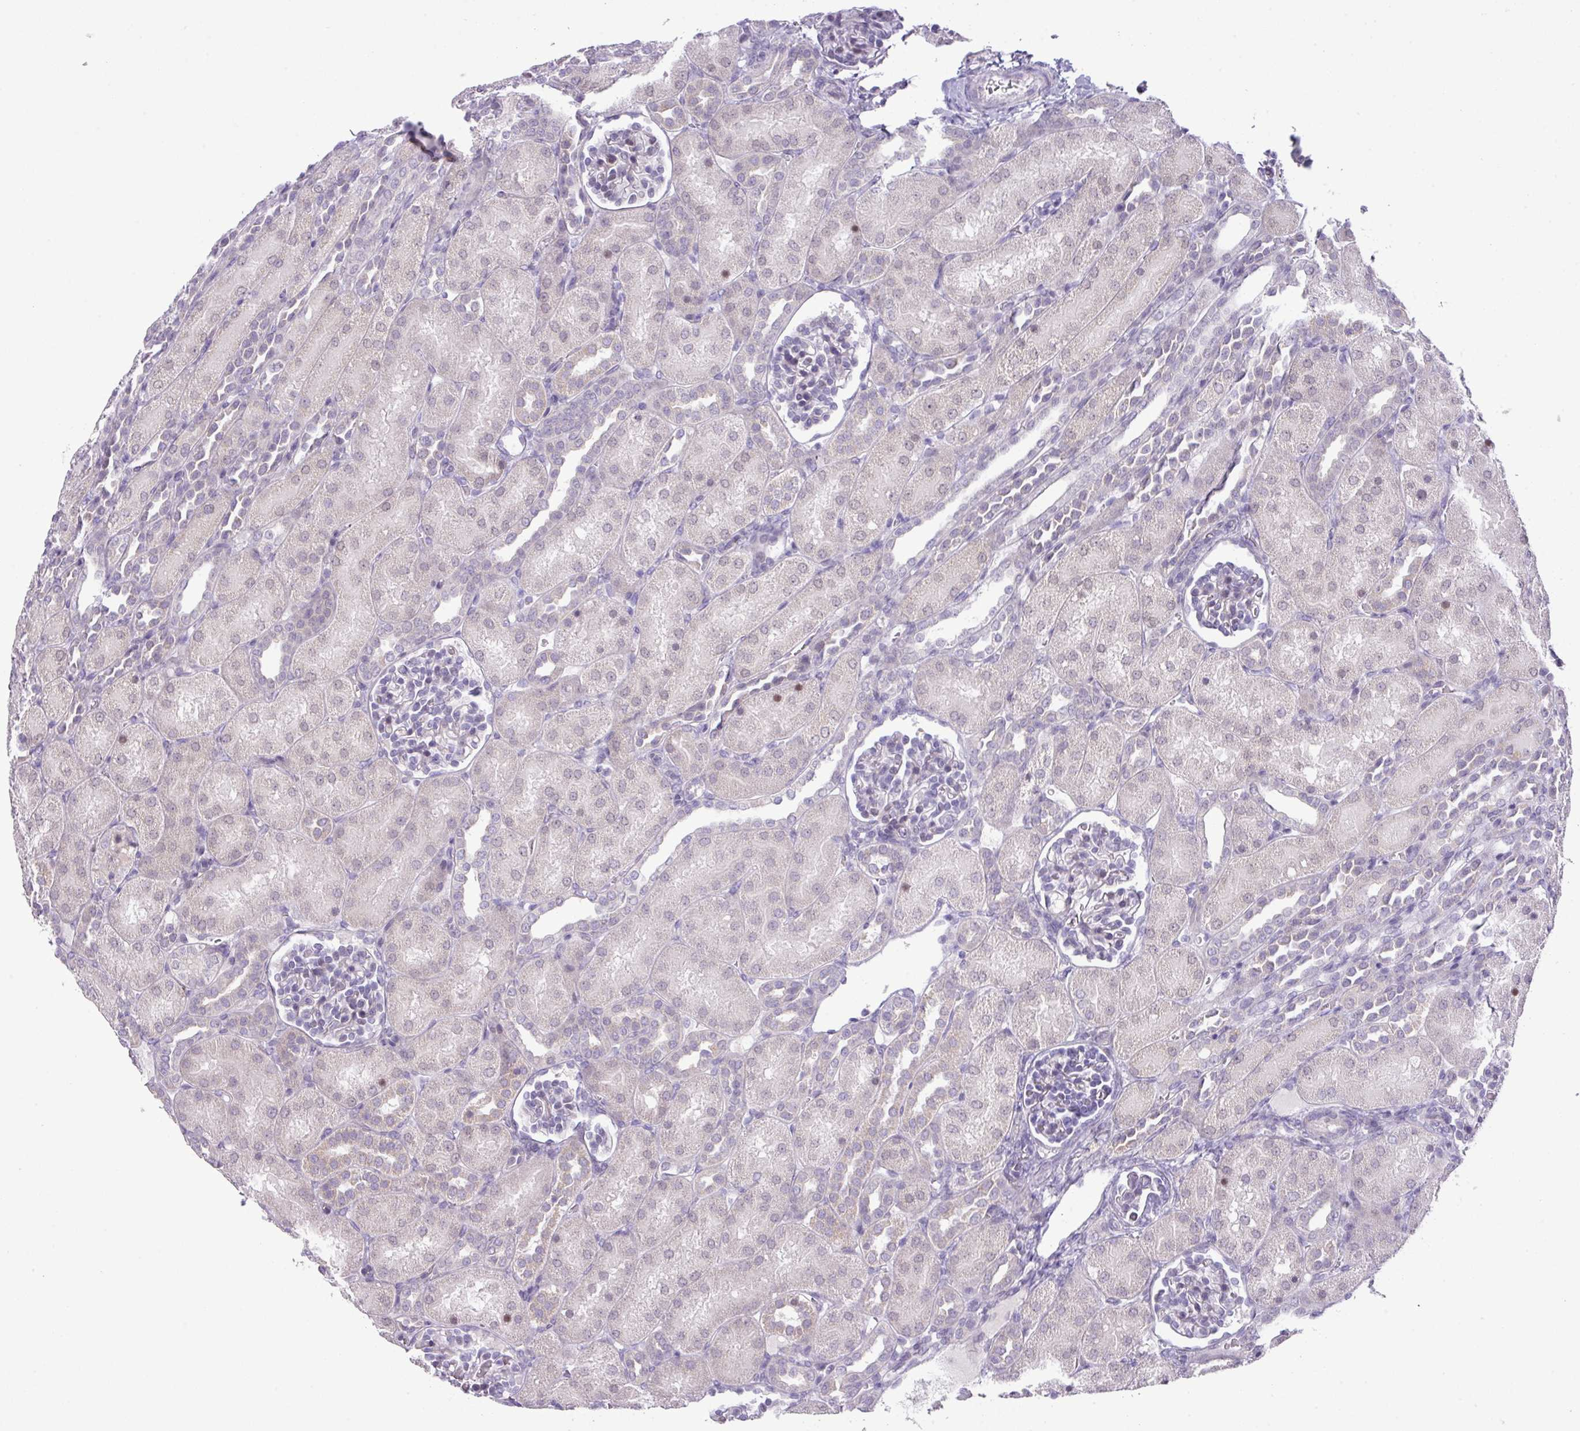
{"staining": {"intensity": "negative", "quantity": "none", "location": "none"}, "tissue": "kidney", "cell_type": "Cells in glomeruli", "image_type": "normal", "snomed": [{"axis": "morphology", "description": "Normal tissue, NOS"}, {"axis": "topography", "description": "Kidney"}], "caption": "Cells in glomeruli are negative for protein expression in unremarkable human kidney. Brightfield microscopy of immunohistochemistry stained with DAB (brown) and hematoxylin (blue), captured at high magnification.", "gene": "ANKRD13B", "patient": {"sex": "male", "age": 1}}